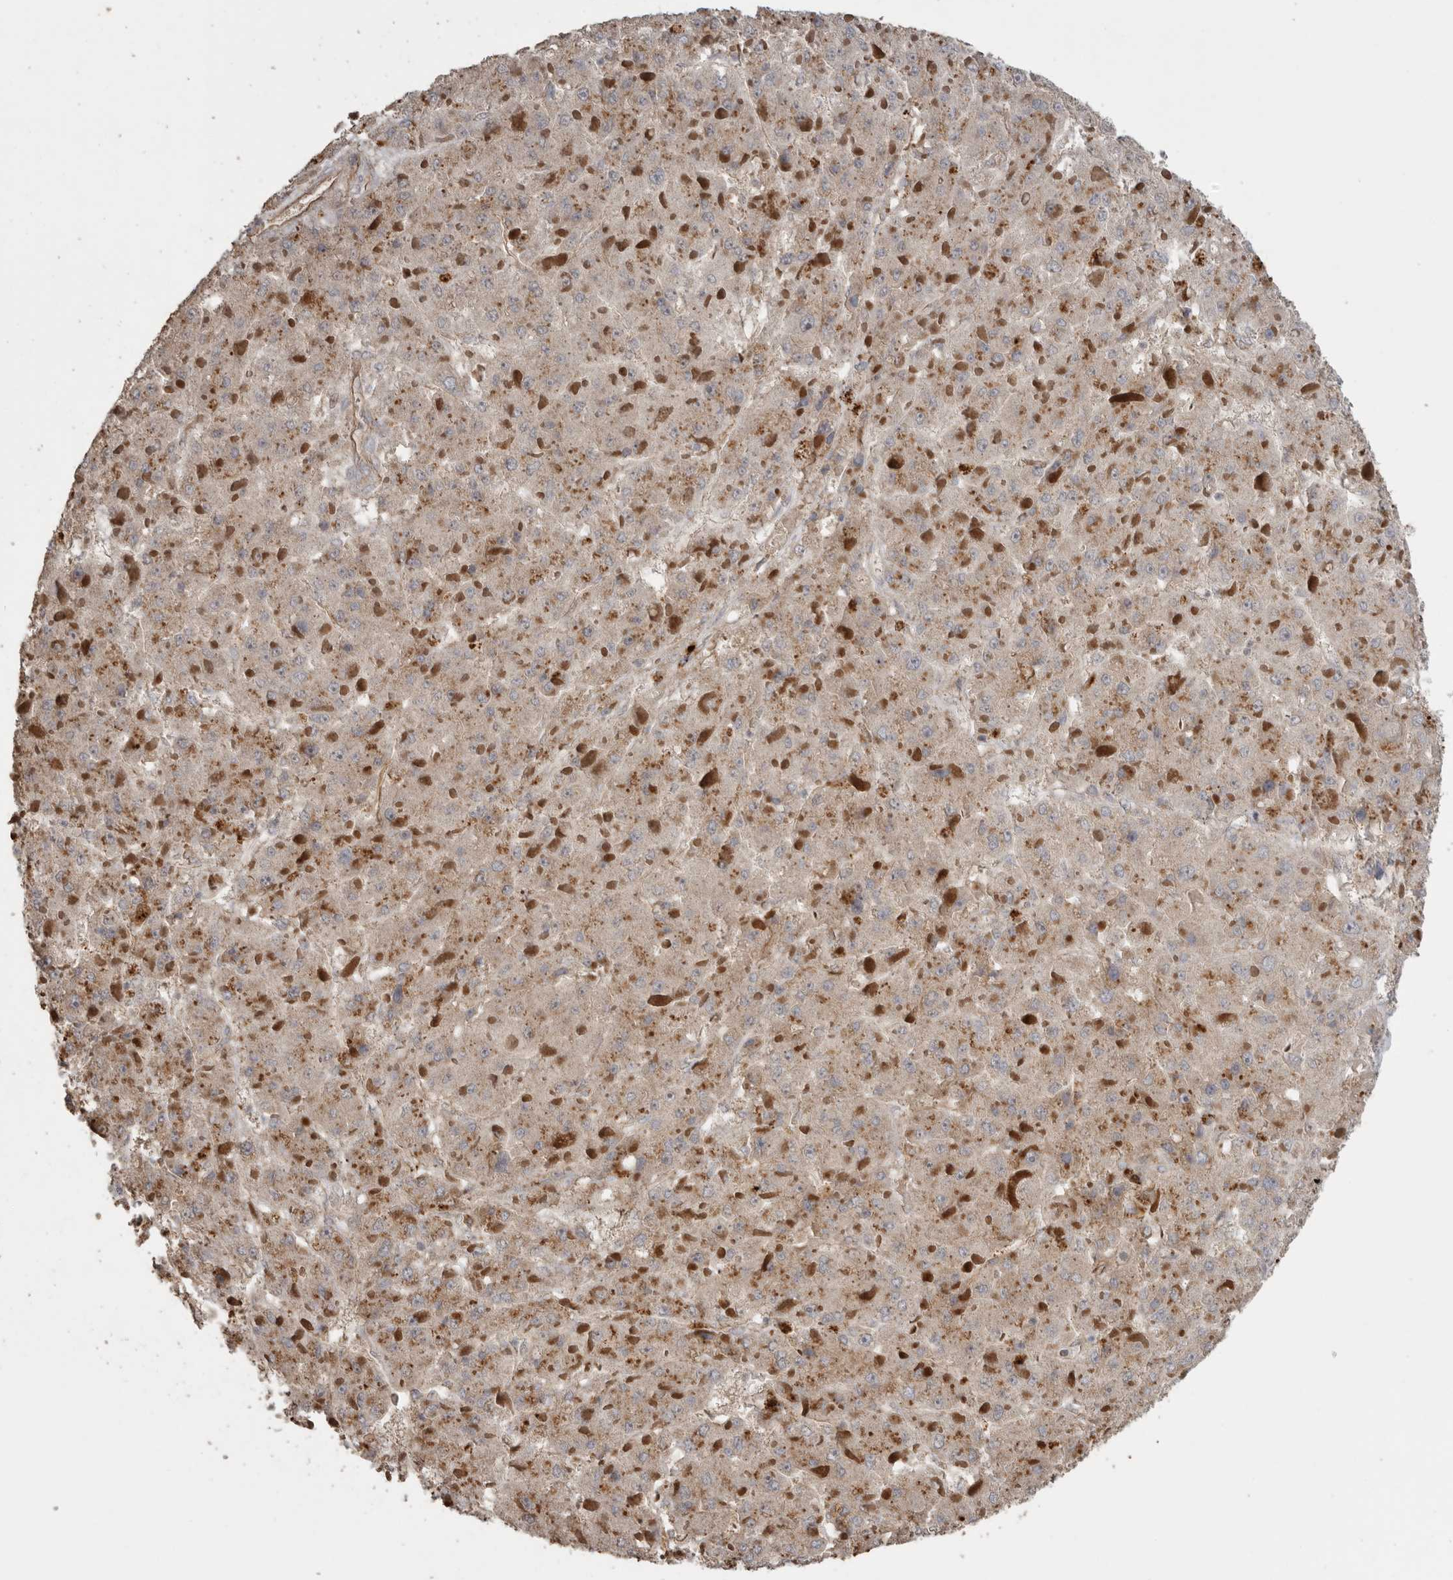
{"staining": {"intensity": "weak", "quantity": ">75%", "location": "cytoplasmic/membranous"}, "tissue": "liver cancer", "cell_type": "Tumor cells", "image_type": "cancer", "snomed": [{"axis": "morphology", "description": "Carcinoma, Hepatocellular, NOS"}, {"axis": "topography", "description": "Liver"}], "caption": "Tumor cells exhibit low levels of weak cytoplasmic/membranous staining in approximately >75% of cells in human hepatocellular carcinoma (liver).", "gene": "PODXL2", "patient": {"sex": "female", "age": 73}}